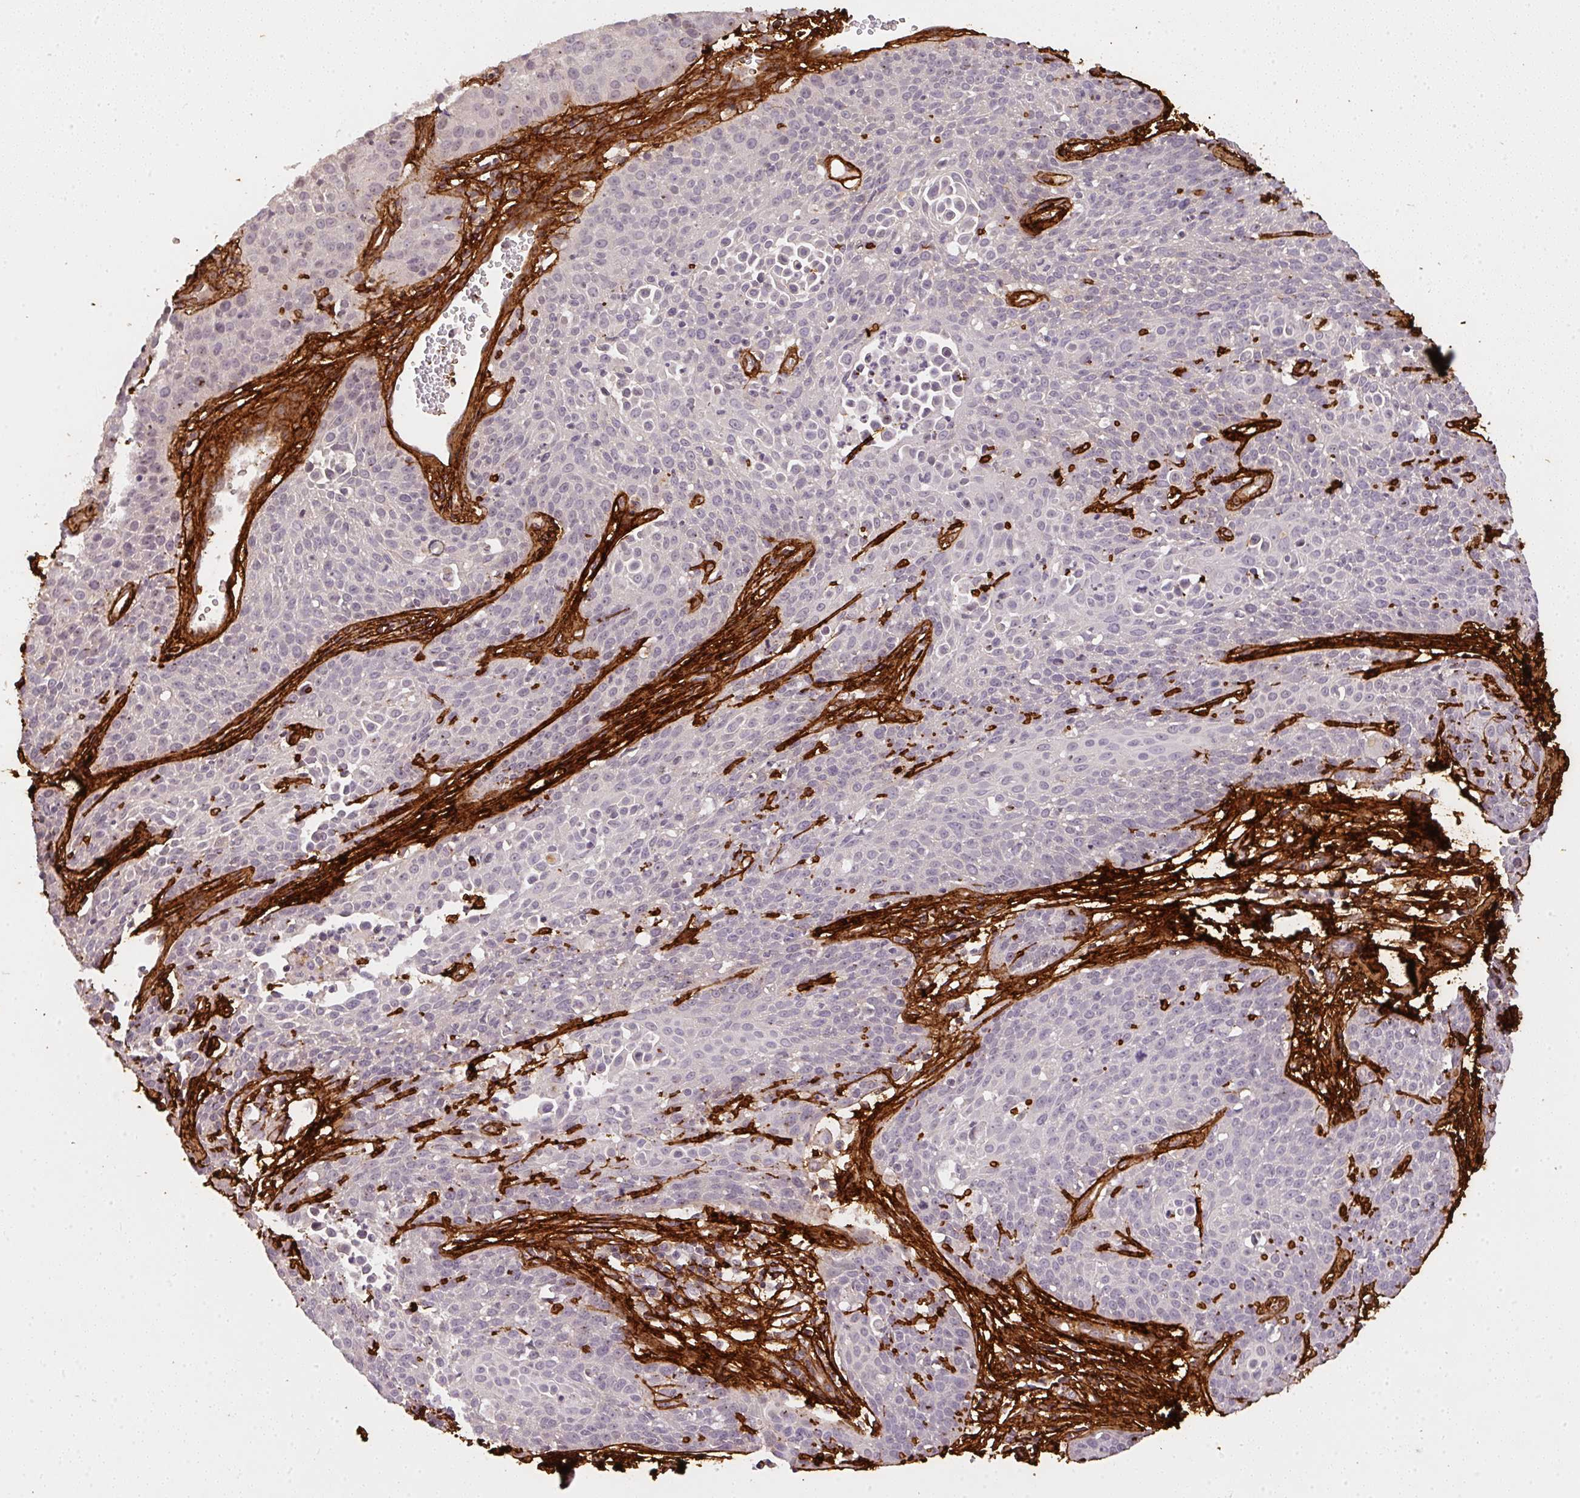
{"staining": {"intensity": "negative", "quantity": "none", "location": "none"}, "tissue": "cervical cancer", "cell_type": "Tumor cells", "image_type": "cancer", "snomed": [{"axis": "morphology", "description": "Squamous cell carcinoma, NOS"}, {"axis": "topography", "description": "Cervix"}], "caption": "Cervical squamous cell carcinoma was stained to show a protein in brown. There is no significant positivity in tumor cells.", "gene": "COL3A1", "patient": {"sex": "female", "age": 38}}